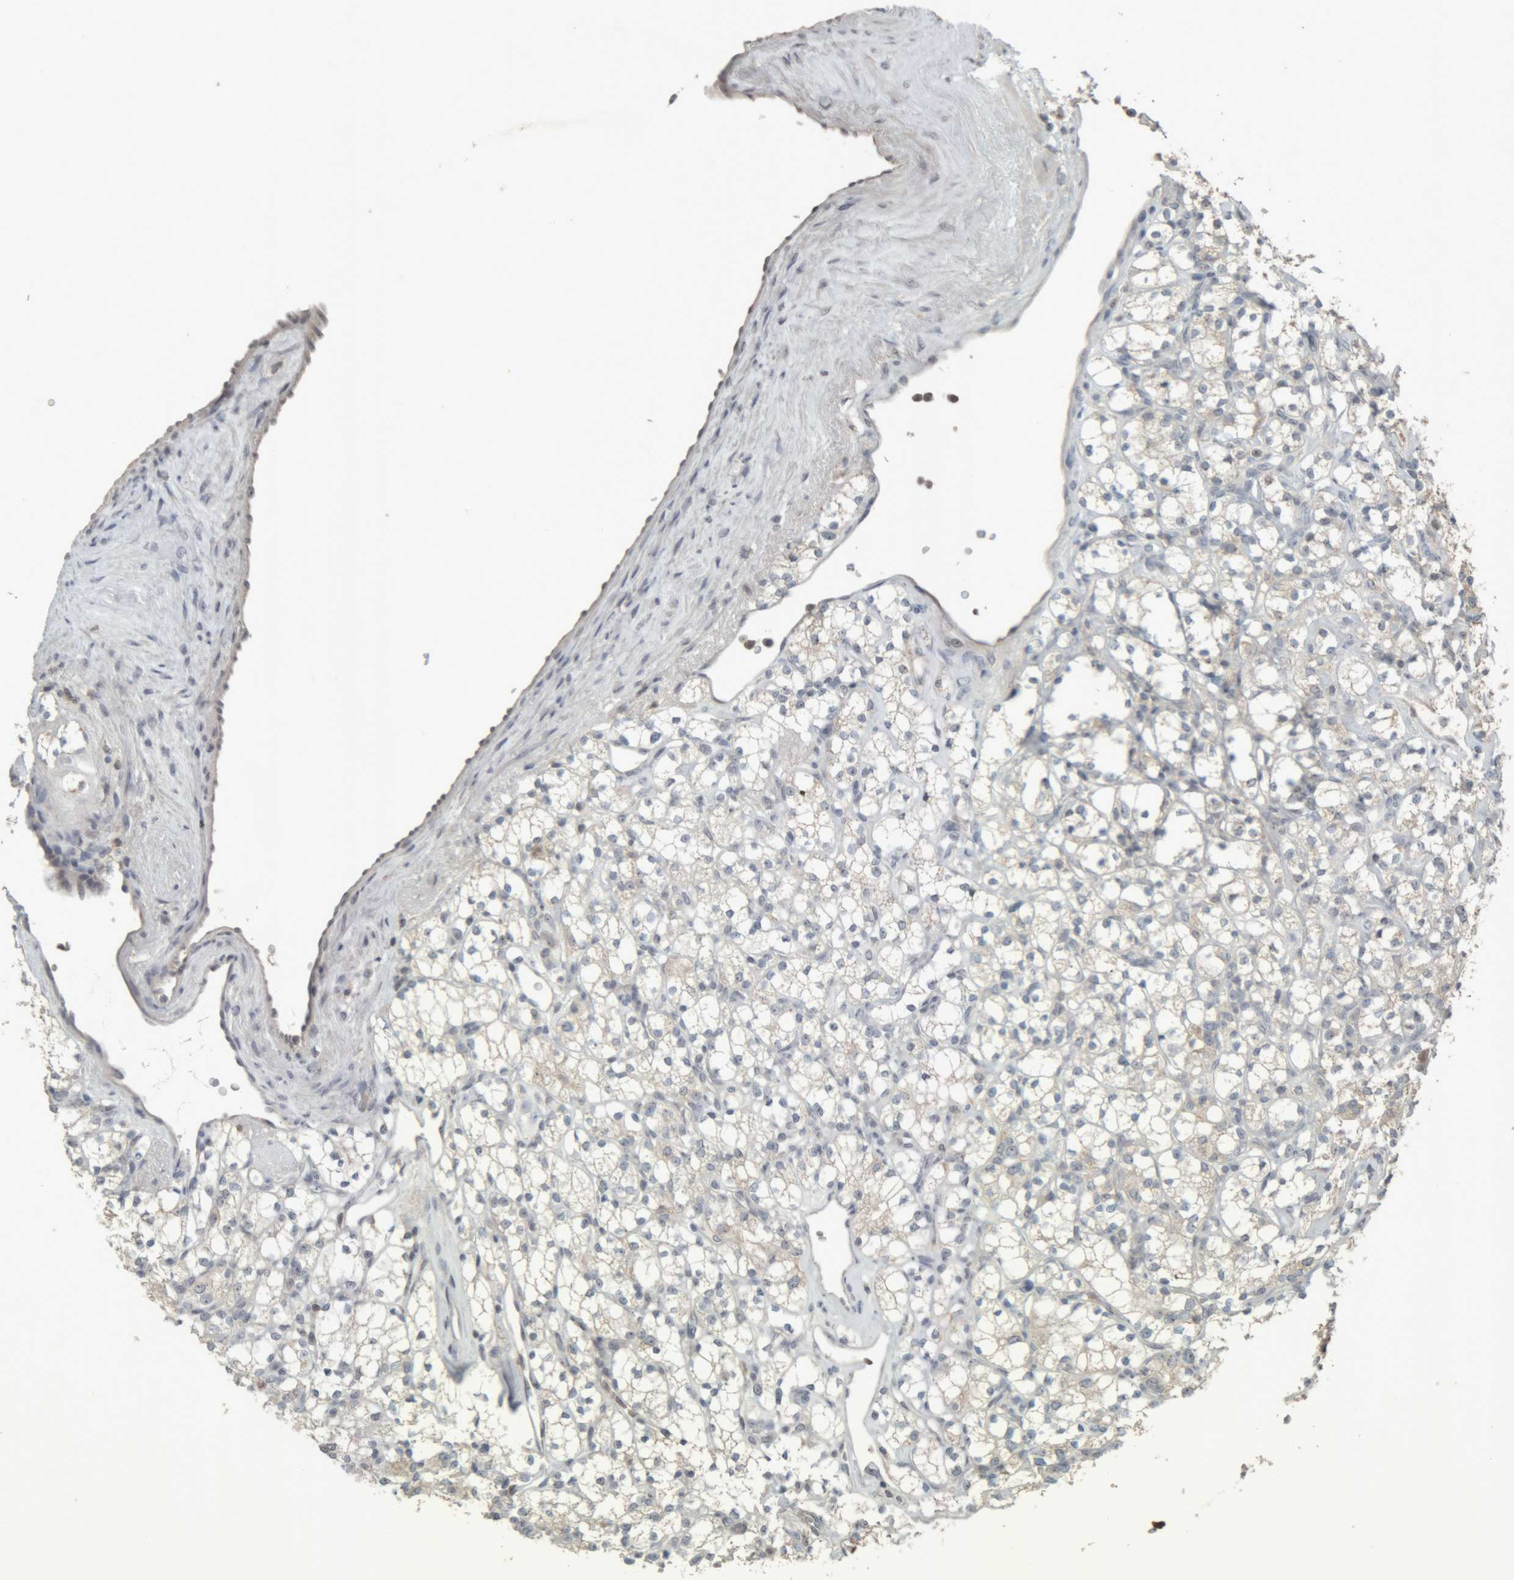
{"staining": {"intensity": "negative", "quantity": "none", "location": "none"}, "tissue": "renal cancer", "cell_type": "Tumor cells", "image_type": "cancer", "snomed": [{"axis": "morphology", "description": "Adenocarcinoma, NOS"}, {"axis": "topography", "description": "Kidney"}], "caption": "Immunohistochemical staining of human renal adenocarcinoma demonstrates no significant staining in tumor cells. (IHC, brightfield microscopy, high magnification).", "gene": "RPF1", "patient": {"sex": "male", "age": 77}}